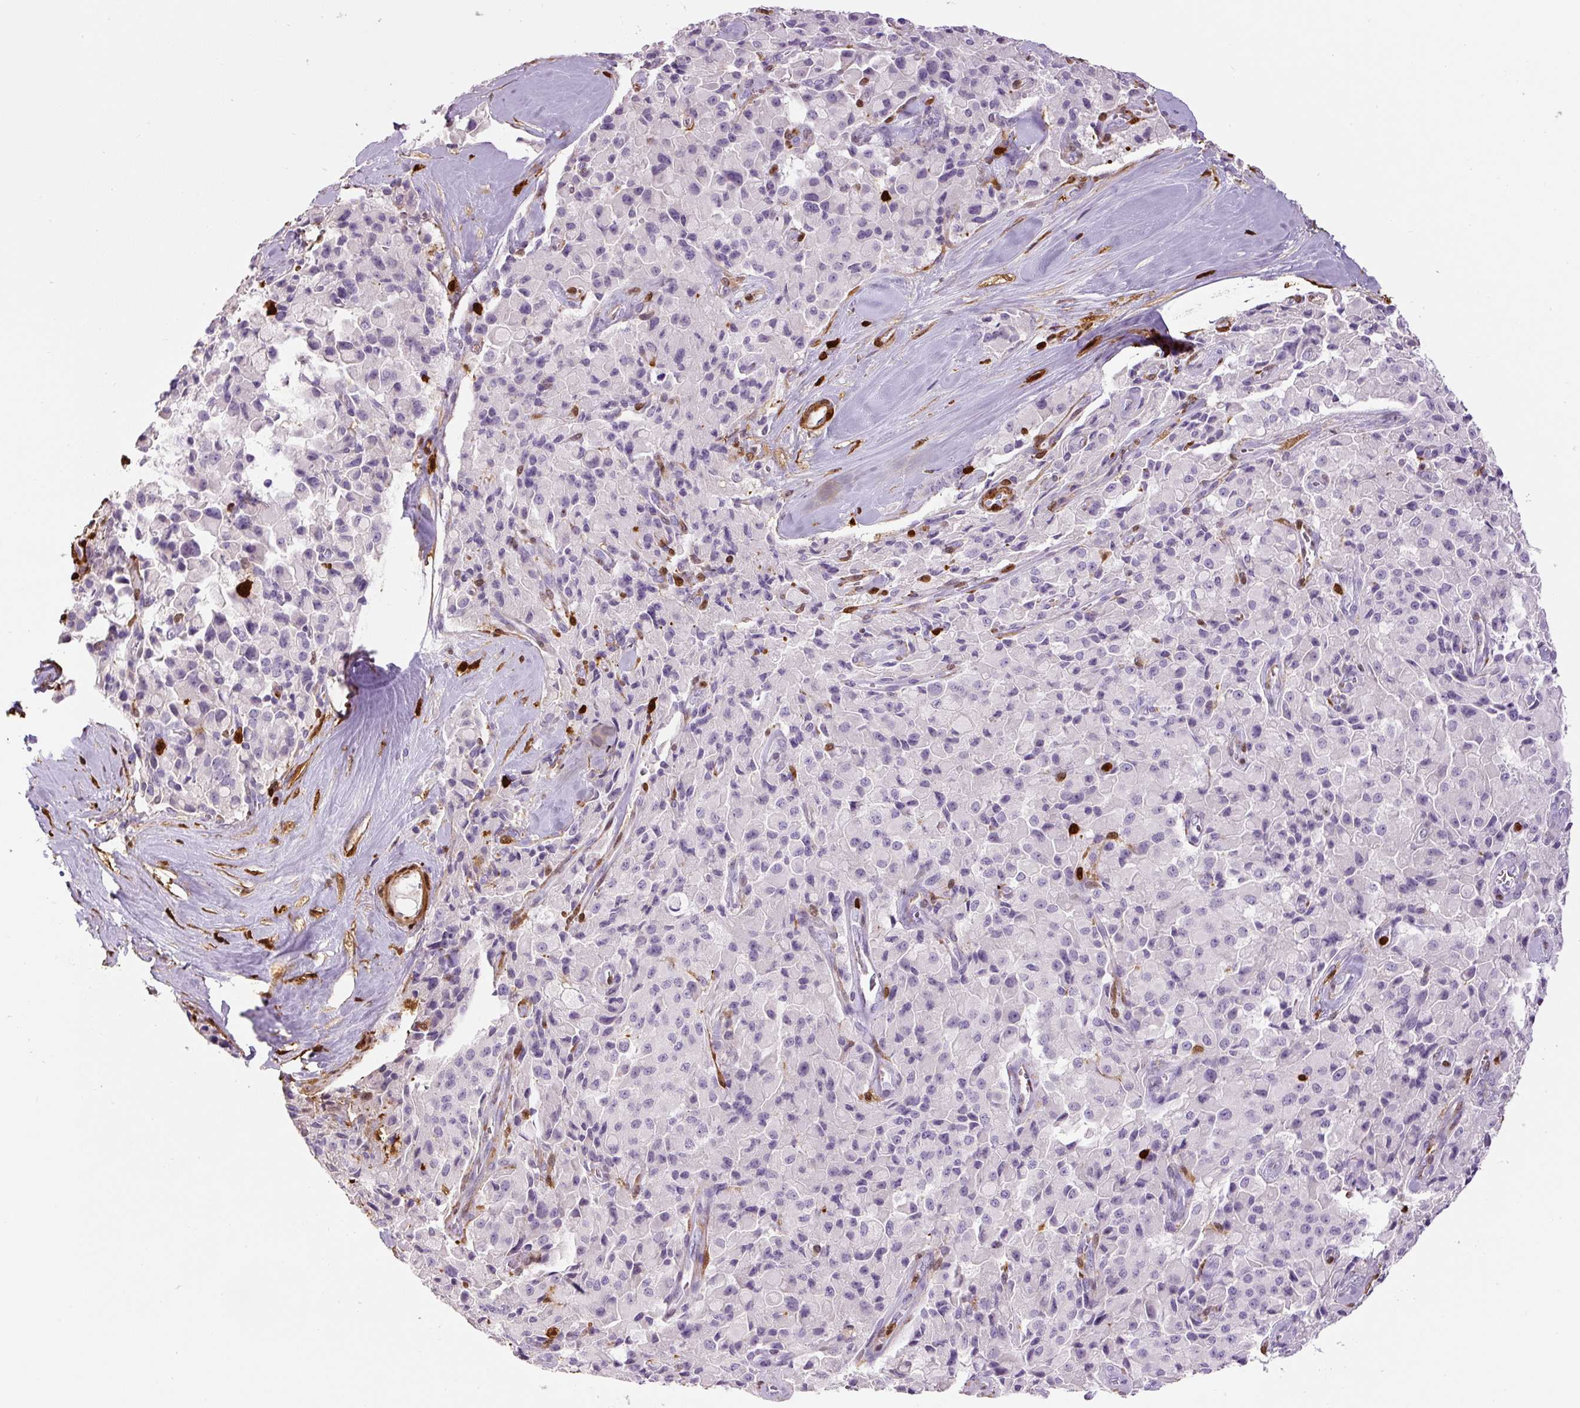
{"staining": {"intensity": "negative", "quantity": "none", "location": "none"}, "tissue": "pancreatic cancer", "cell_type": "Tumor cells", "image_type": "cancer", "snomed": [{"axis": "morphology", "description": "Adenocarcinoma, NOS"}, {"axis": "topography", "description": "Pancreas"}], "caption": "A micrograph of human adenocarcinoma (pancreatic) is negative for staining in tumor cells.", "gene": "S100A4", "patient": {"sex": "male", "age": 65}}